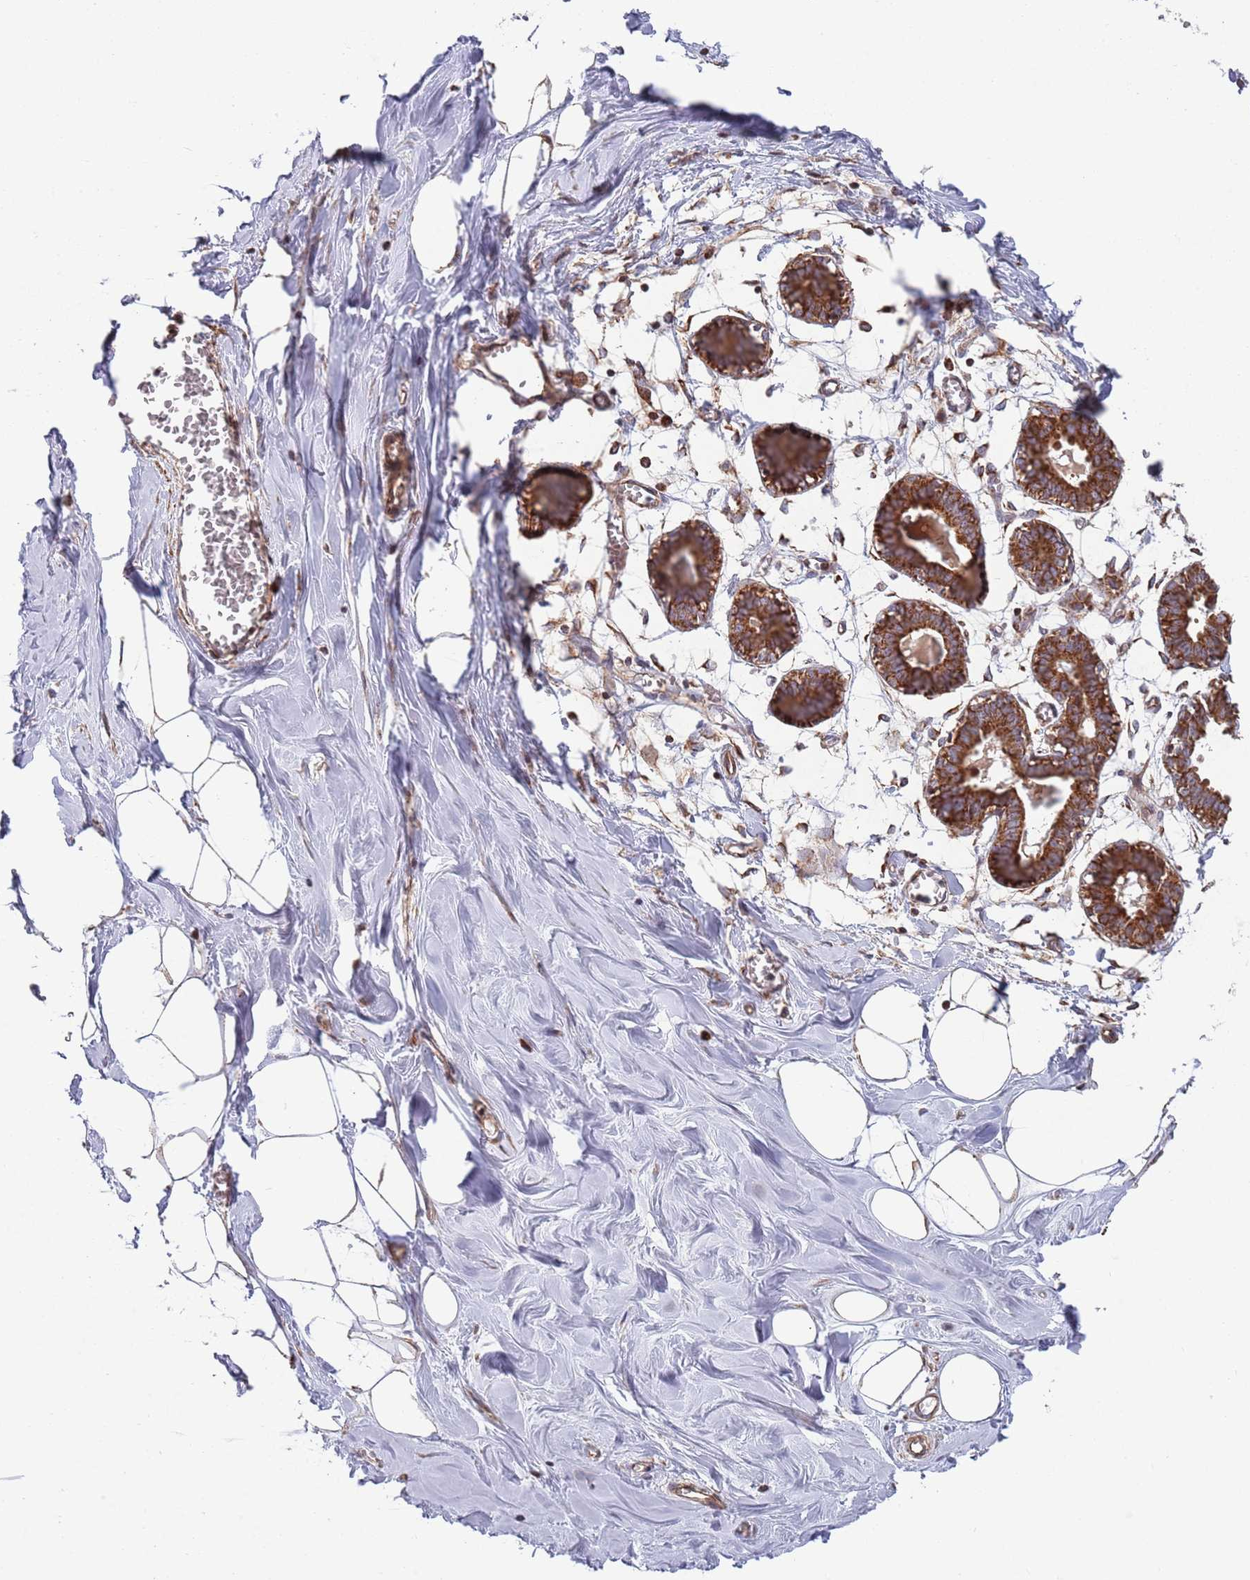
{"staining": {"intensity": "moderate", "quantity": ">75%", "location": "cytoplasmic/membranous"}, "tissue": "breast", "cell_type": "Adipocytes", "image_type": "normal", "snomed": [{"axis": "morphology", "description": "Normal tissue, NOS"}, {"axis": "topography", "description": "Breast"}], "caption": "About >75% of adipocytes in benign breast demonstrate moderate cytoplasmic/membranous protein positivity as visualized by brown immunohistochemical staining.", "gene": "ATP5PD", "patient": {"sex": "female", "age": 27}}